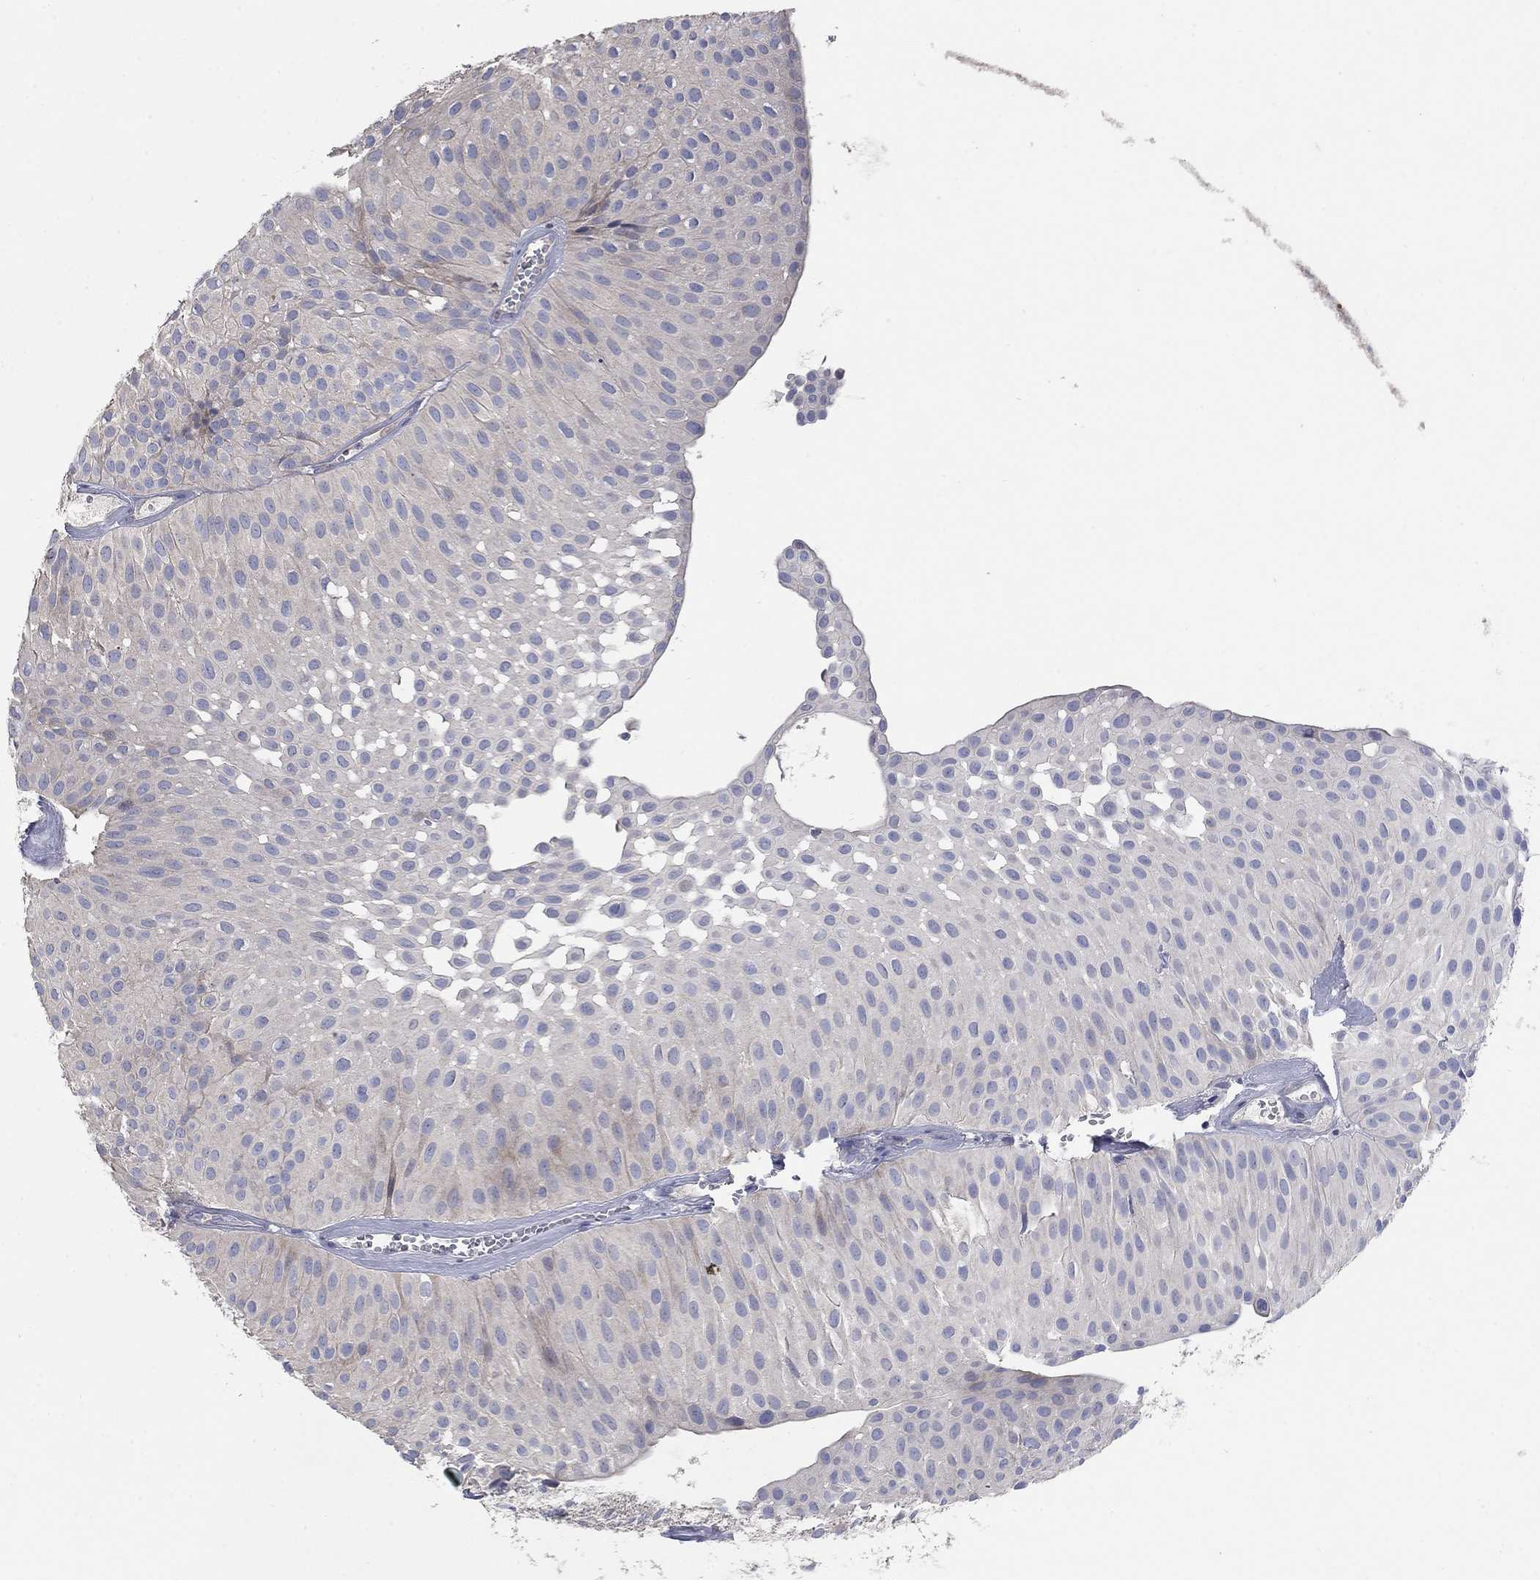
{"staining": {"intensity": "negative", "quantity": "none", "location": "none"}, "tissue": "urothelial cancer", "cell_type": "Tumor cells", "image_type": "cancer", "snomed": [{"axis": "morphology", "description": "Urothelial carcinoma, Low grade"}, {"axis": "topography", "description": "Urinary bladder"}], "caption": "Image shows no significant protein staining in tumor cells of urothelial carcinoma (low-grade).", "gene": "TMEM249", "patient": {"sex": "male", "age": 64}}